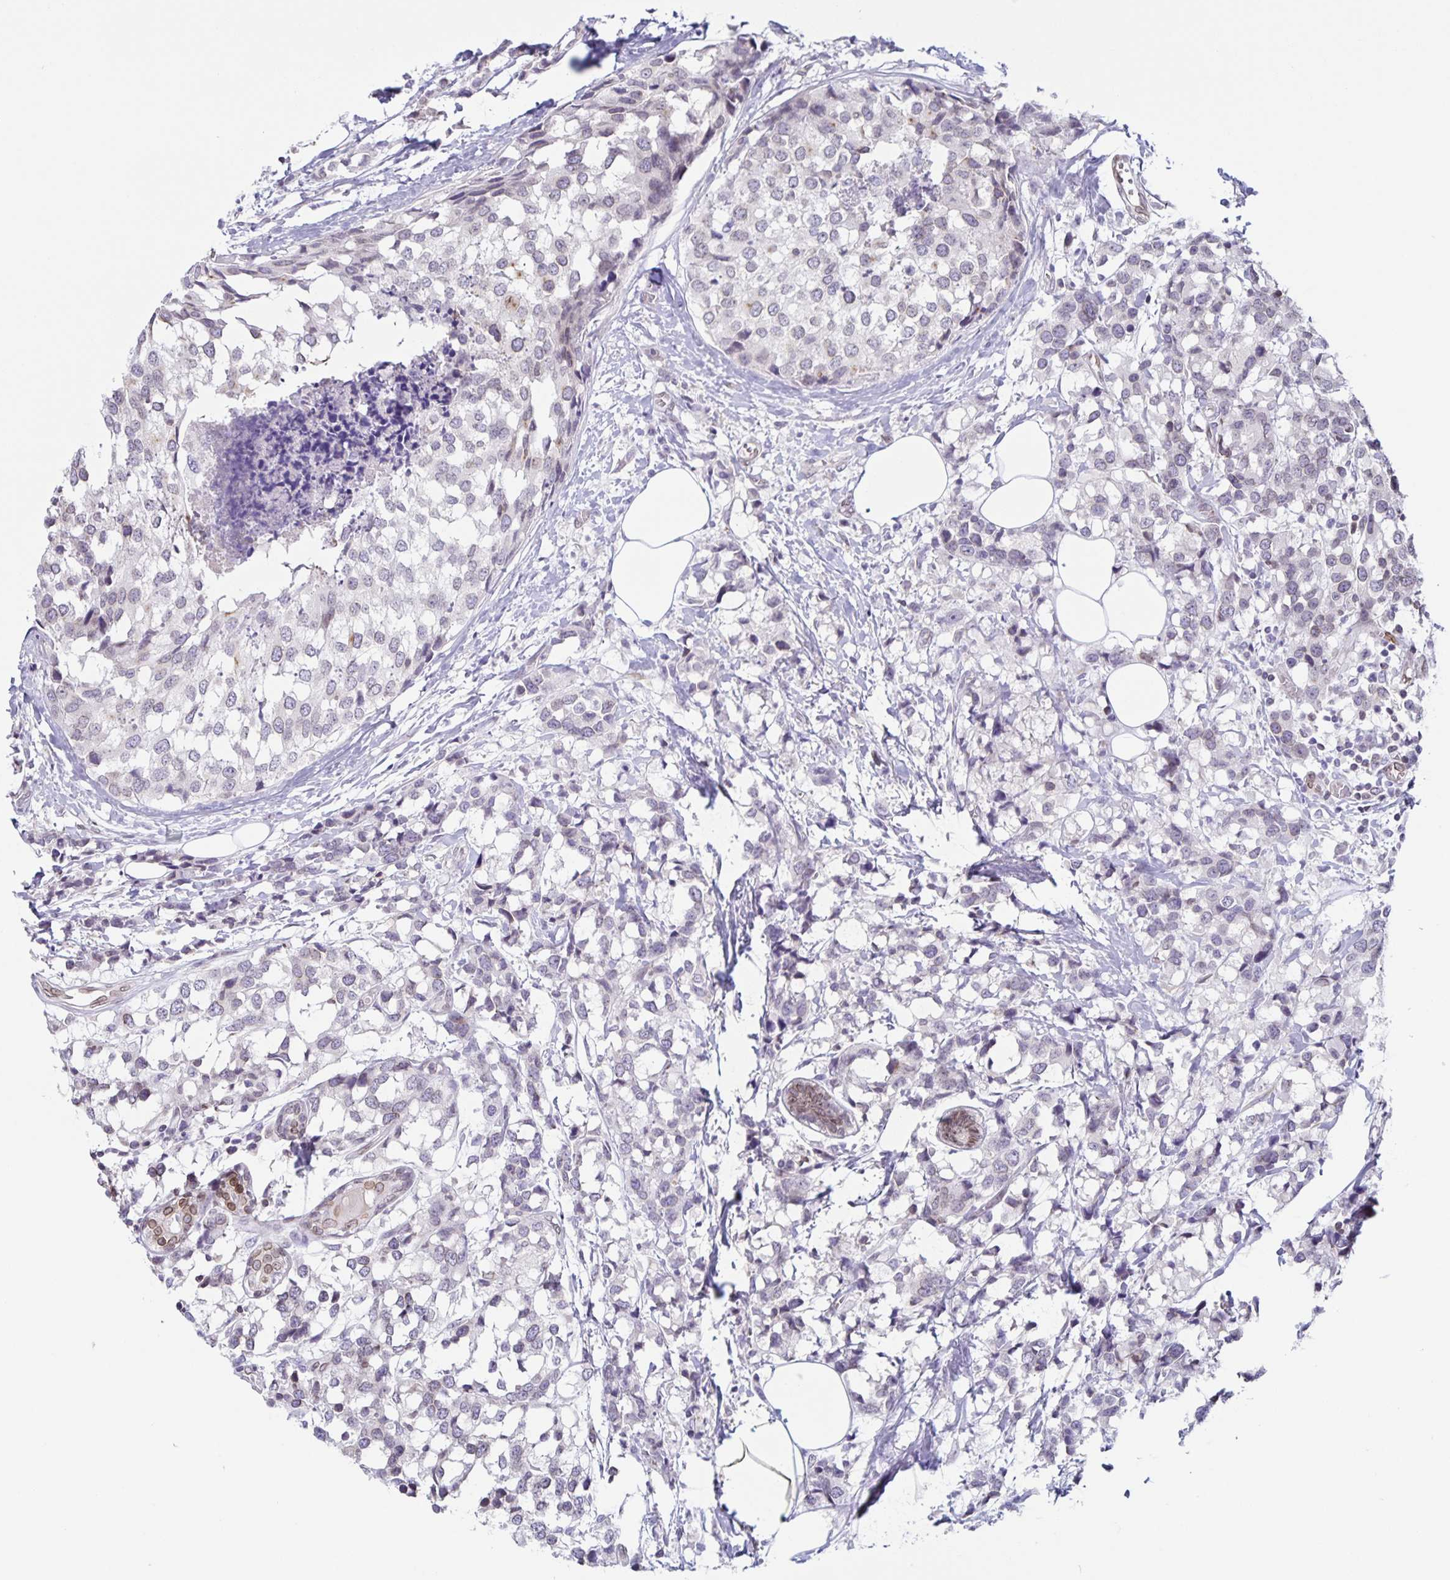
{"staining": {"intensity": "negative", "quantity": "none", "location": "none"}, "tissue": "breast cancer", "cell_type": "Tumor cells", "image_type": "cancer", "snomed": [{"axis": "morphology", "description": "Lobular carcinoma"}, {"axis": "topography", "description": "Breast"}], "caption": "Tumor cells are negative for protein expression in human breast lobular carcinoma.", "gene": "SYNE2", "patient": {"sex": "female", "age": 59}}